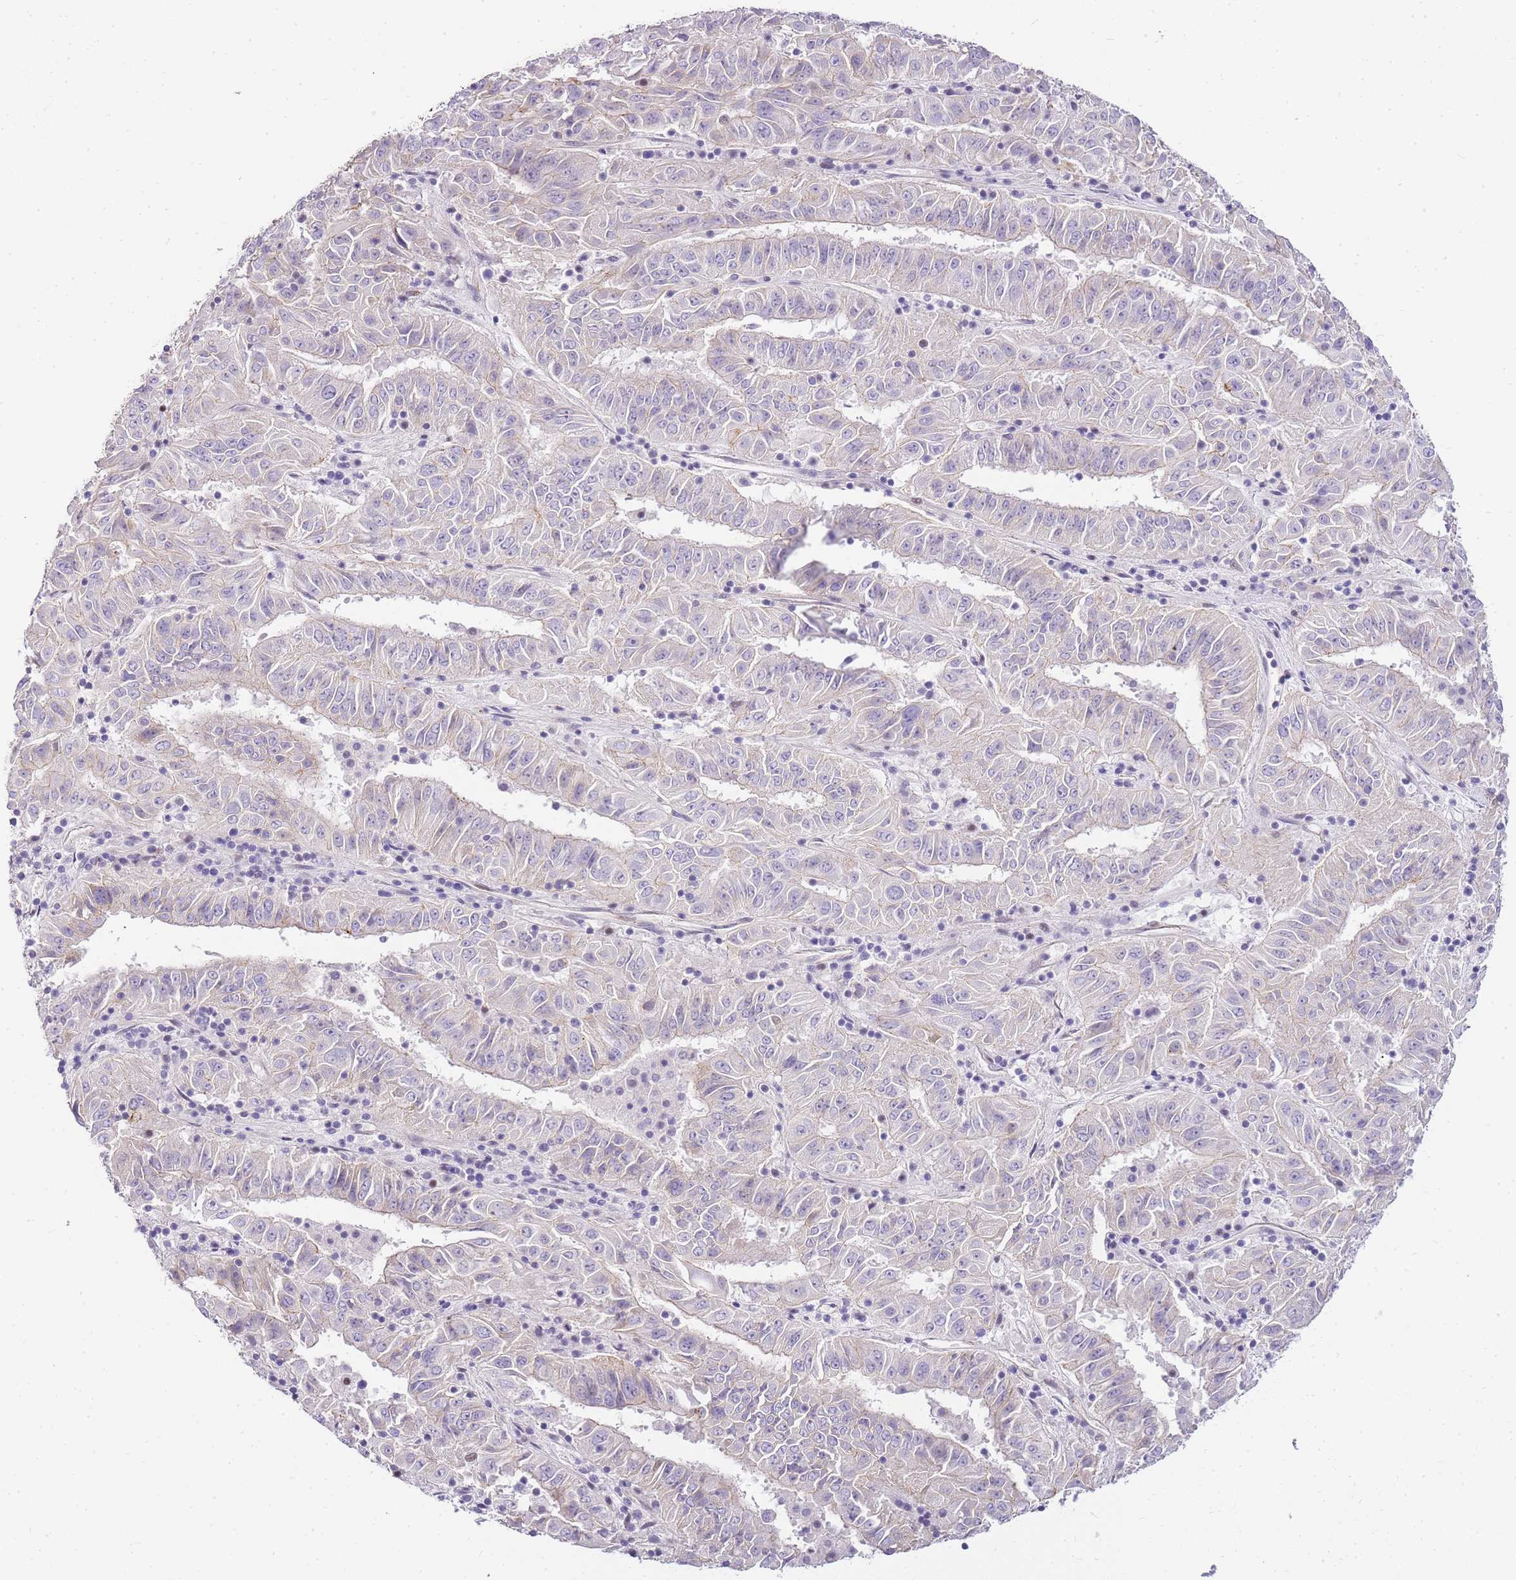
{"staining": {"intensity": "negative", "quantity": "none", "location": "none"}, "tissue": "pancreatic cancer", "cell_type": "Tumor cells", "image_type": "cancer", "snomed": [{"axis": "morphology", "description": "Adenocarcinoma, NOS"}, {"axis": "topography", "description": "Pancreas"}], "caption": "Photomicrograph shows no protein positivity in tumor cells of pancreatic adenocarcinoma tissue.", "gene": "CLBA1", "patient": {"sex": "male", "age": 63}}